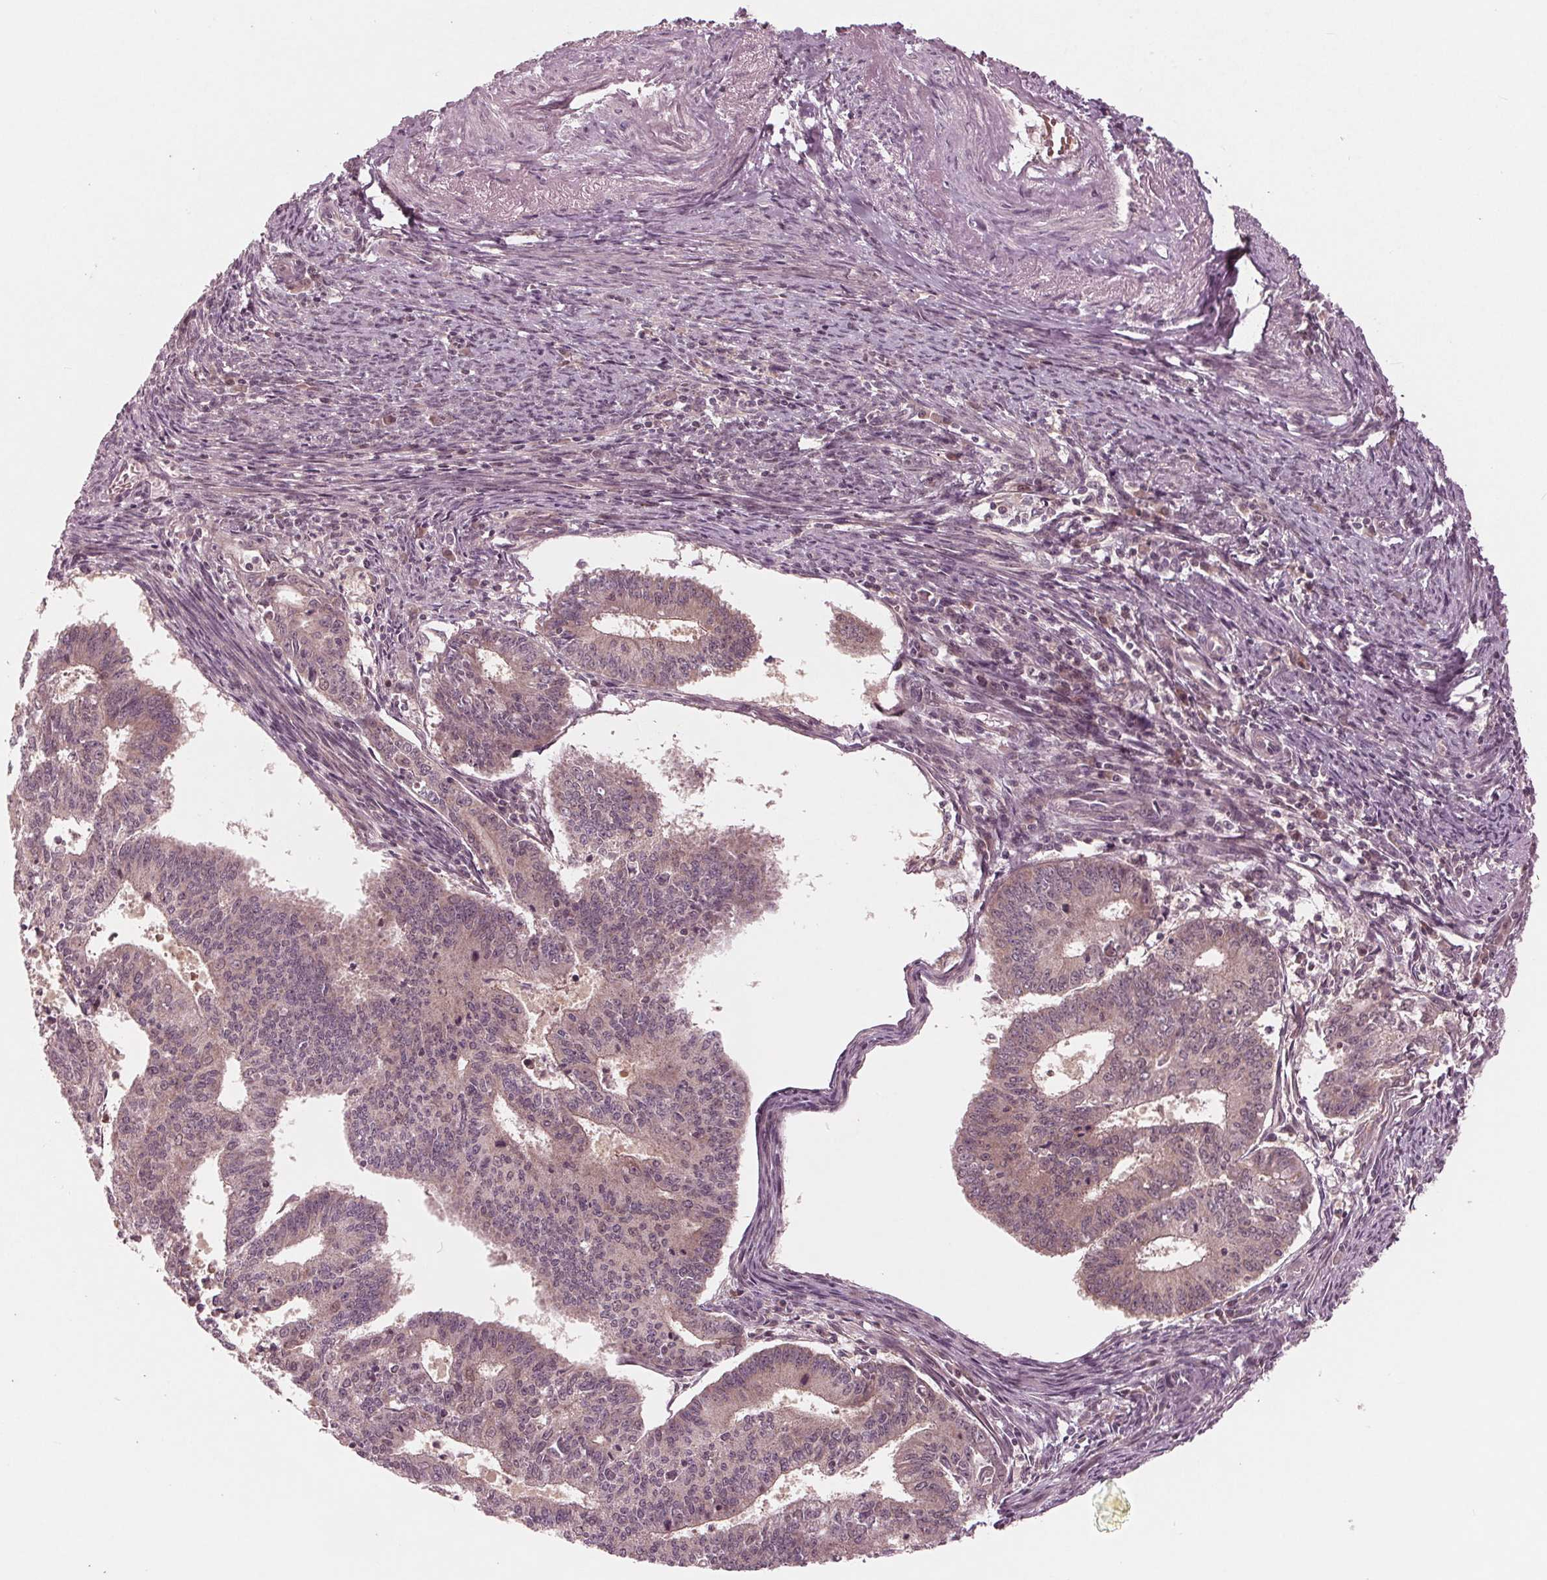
{"staining": {"intensity": "weak", "quantity": "25%-75%", "location": "cytoplasmic/membranous"}, "tissue": "endometrial cancer", "cell_type": "Tumor cells", "image_type": "cancer", "snomed": [{"axis": "morphology", "description": "Adenocarcinoma, NOS"}, {"axis": "topography", "description": "Endometrium"}], "caption": "This image demonstrates immunohistochemistry (IHC) staining of adenocarcinoma (endometrial), with low weak cytoplasmic/membranous expression in approximately 25%-75% of tumor cells.", "gene": "UBALD1", "patient": {"sex": "female", "age": 61}}